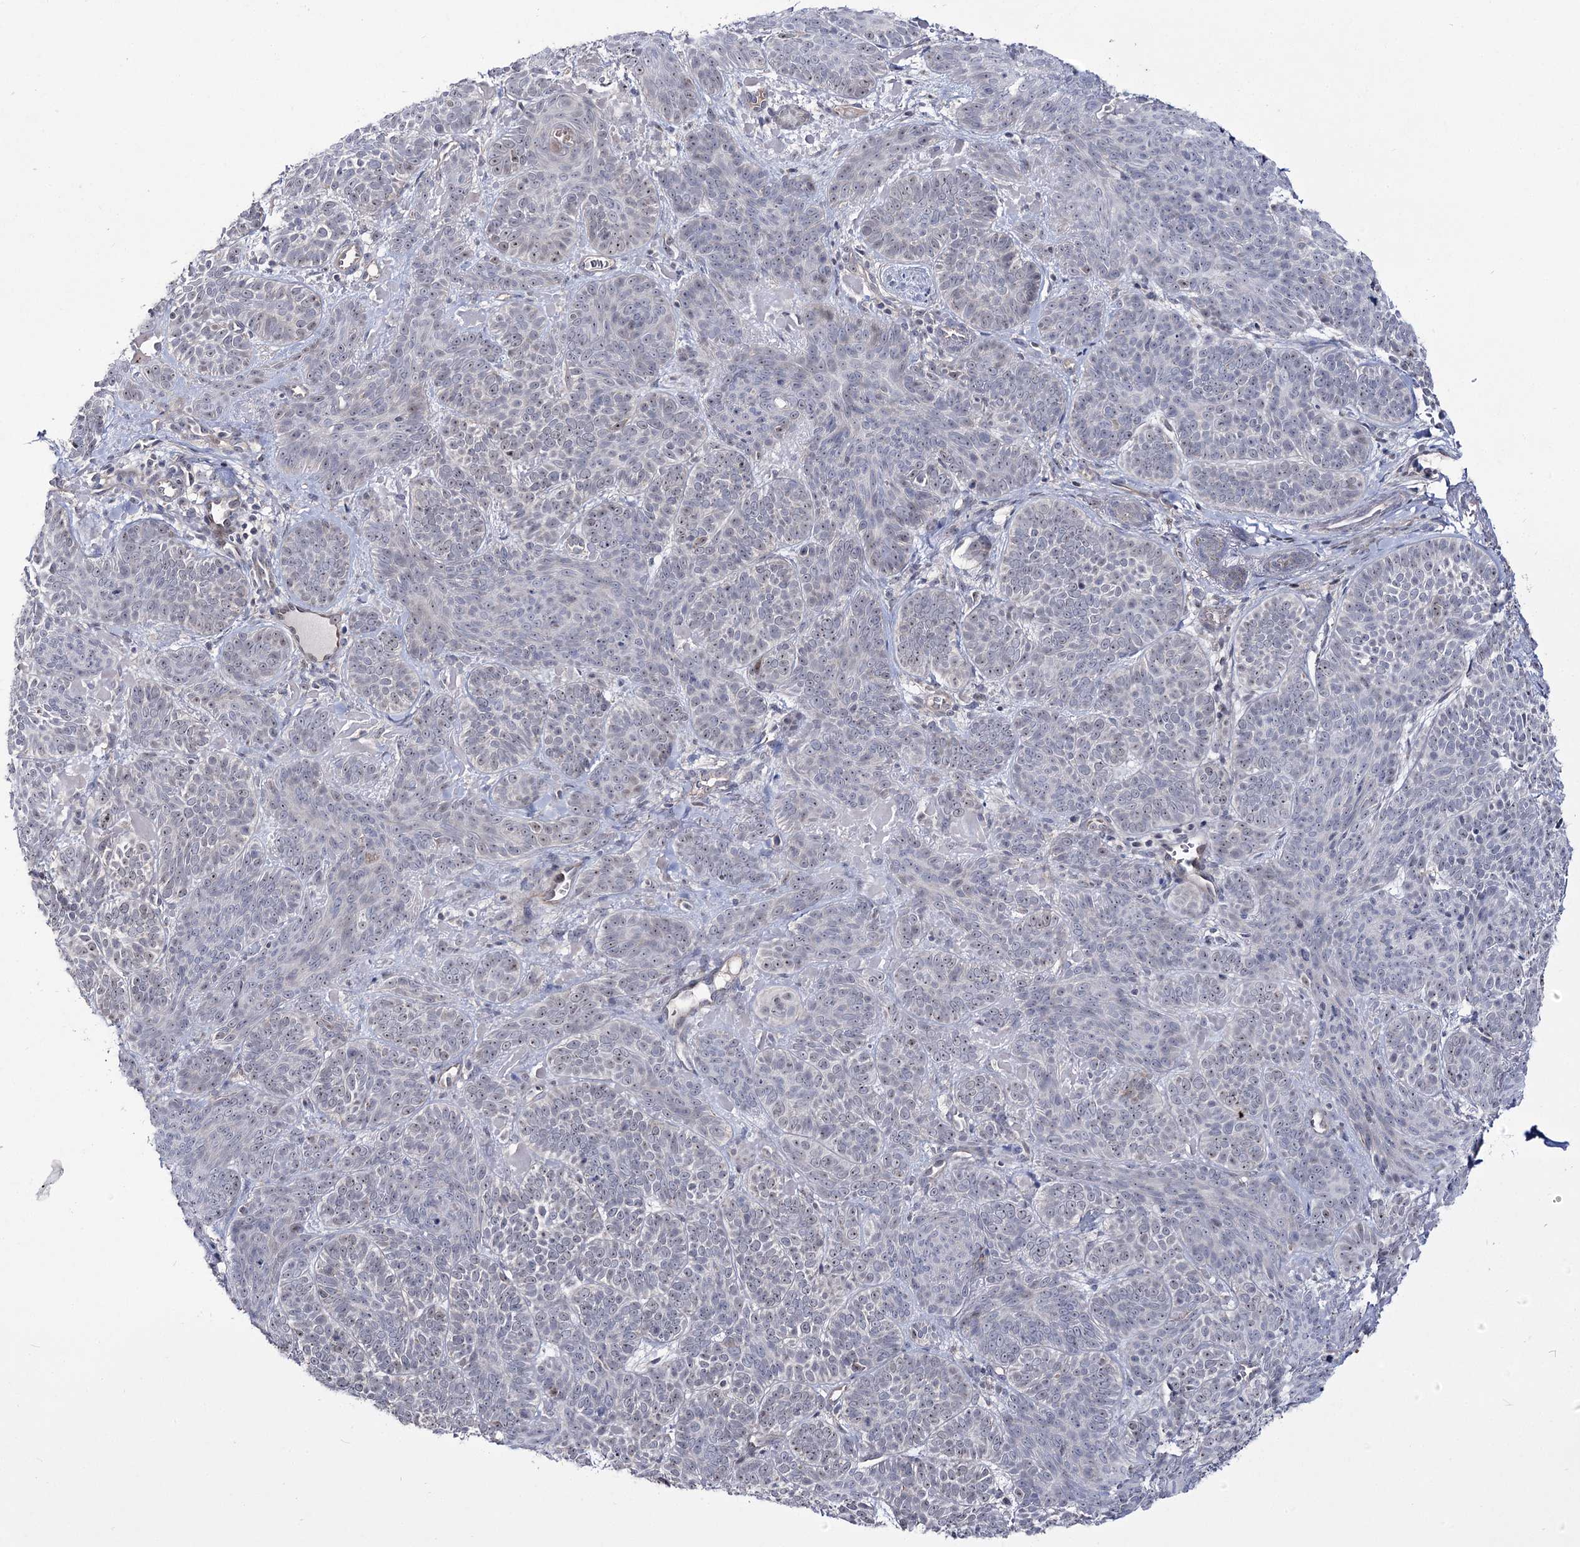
{"staining": {"intensity": "negative", "quantity": "none", "location": "none"}, "tissue": "skin cancer", "cell_type": "Tumor cells", "image_type": "cancer", "snomed": [{"axis": "morphology", "description": "Basal cell carcinoma"}, {"axis": "topography", "description": "Skin"}], "caption": "Basal cell carcinoma (skin) was stained to show a protein in brown. There is no significant staining in tumor cells.", "gene": "RRP9", "patient": {"sex": "male", "age": 85}}